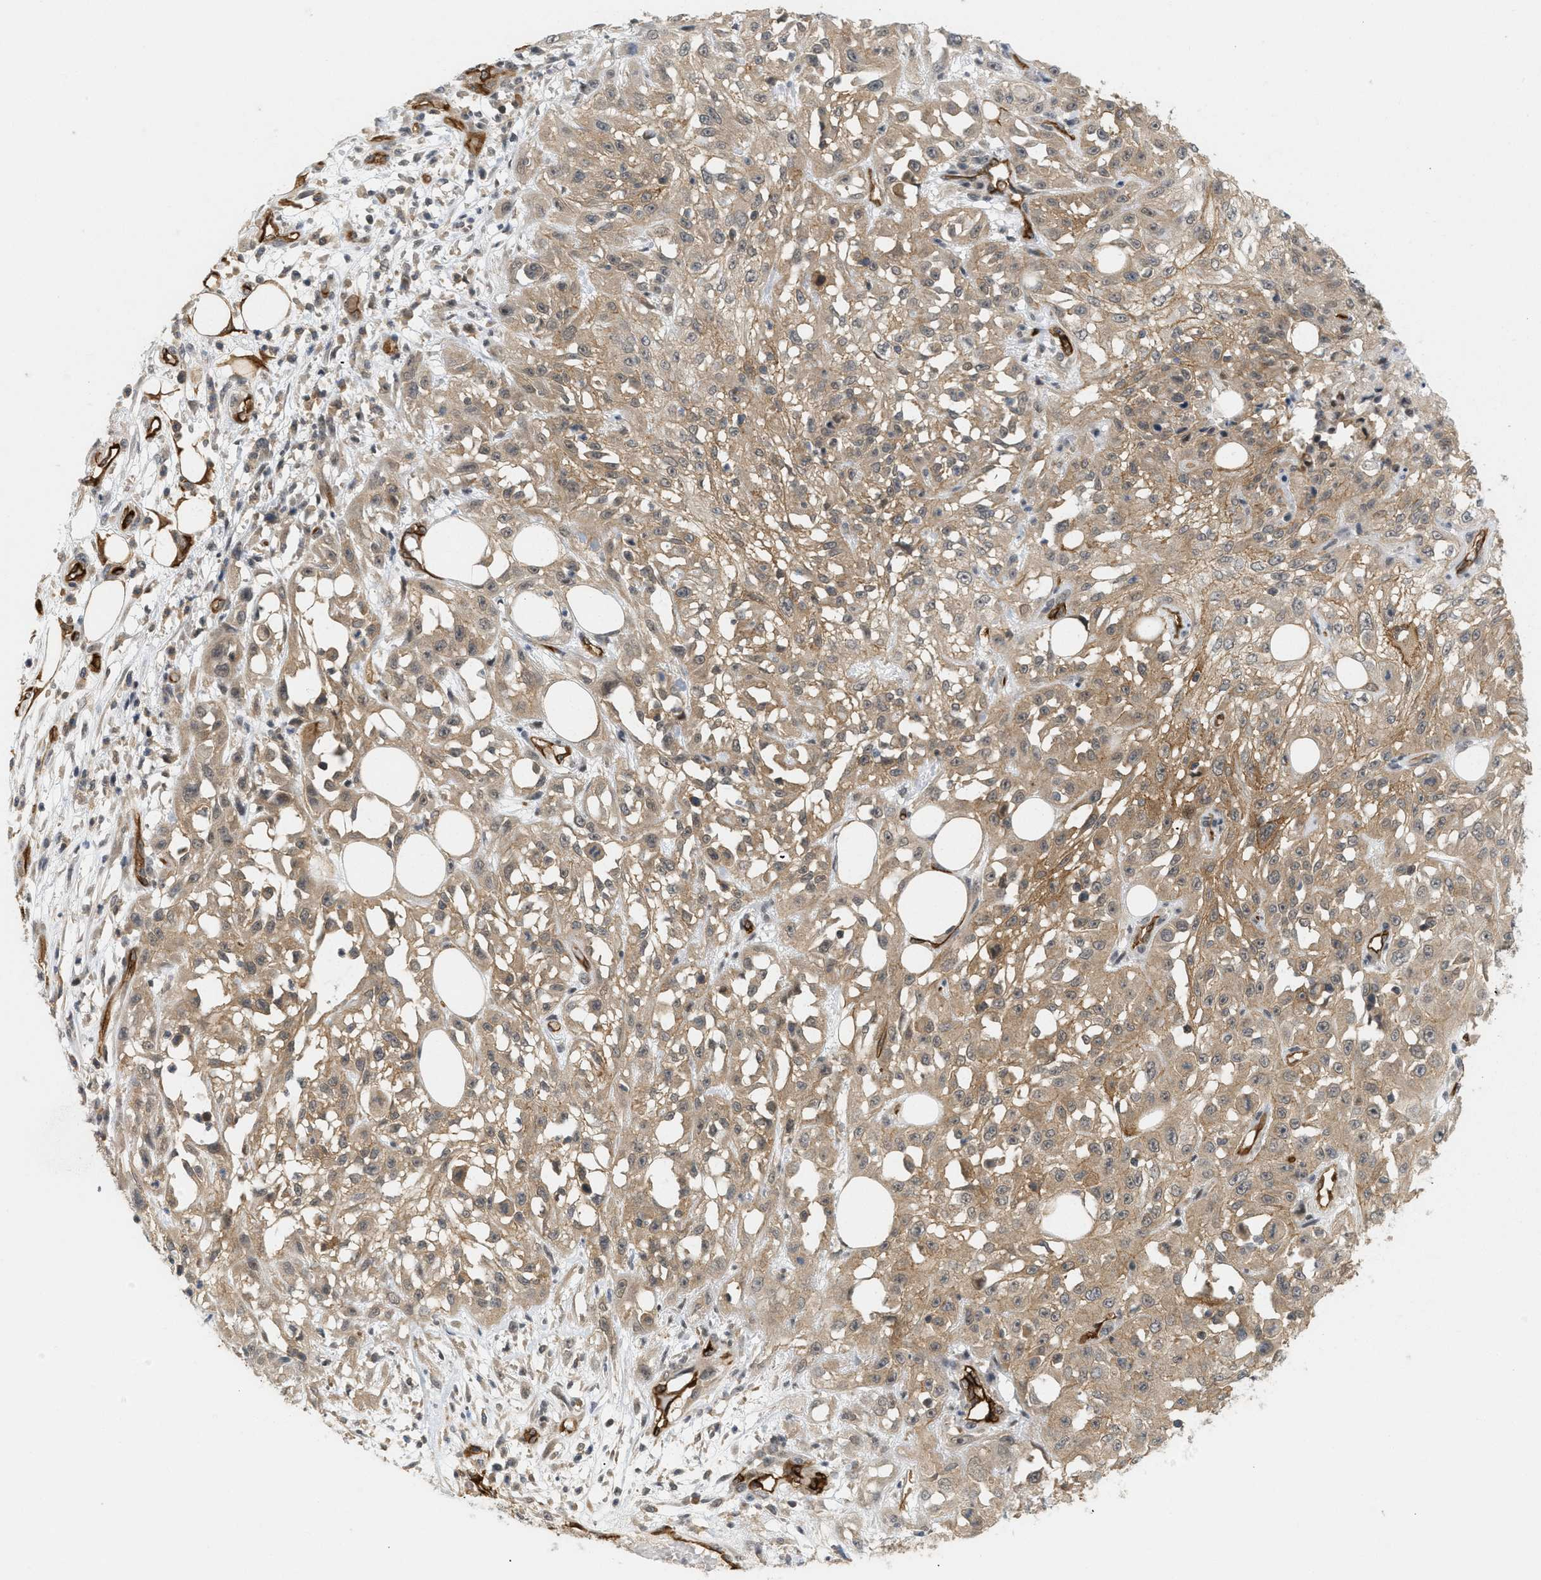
{"staining": {"intensity": "moderate", "quantity": ">75%", "location": "cytoplasmic/membranous"}, "tissue": "skin cancer", "cell_type": "Tumor cells", "image_type": "cancer", "snomed": [{"axis": "morphology", "description": "Squamous cell carcinoma, NOS"}, {"axis": "morphology", "description": "Squamous cell carcinoma, metastatic, NOS"}, {"axis": "topography", "description": "Skin"}, {"axis": "topography", "description": "Lymph node"}], "caption": "This is an image of immunohistochemistry (IHC) staining of metastatic squamous cell carcinoma (skin), which shows moderate staining in the cytoplasmic/membranous of tumor cells.", "gene": "PALMD", "patient": {"sex": "male", "age": 75}}